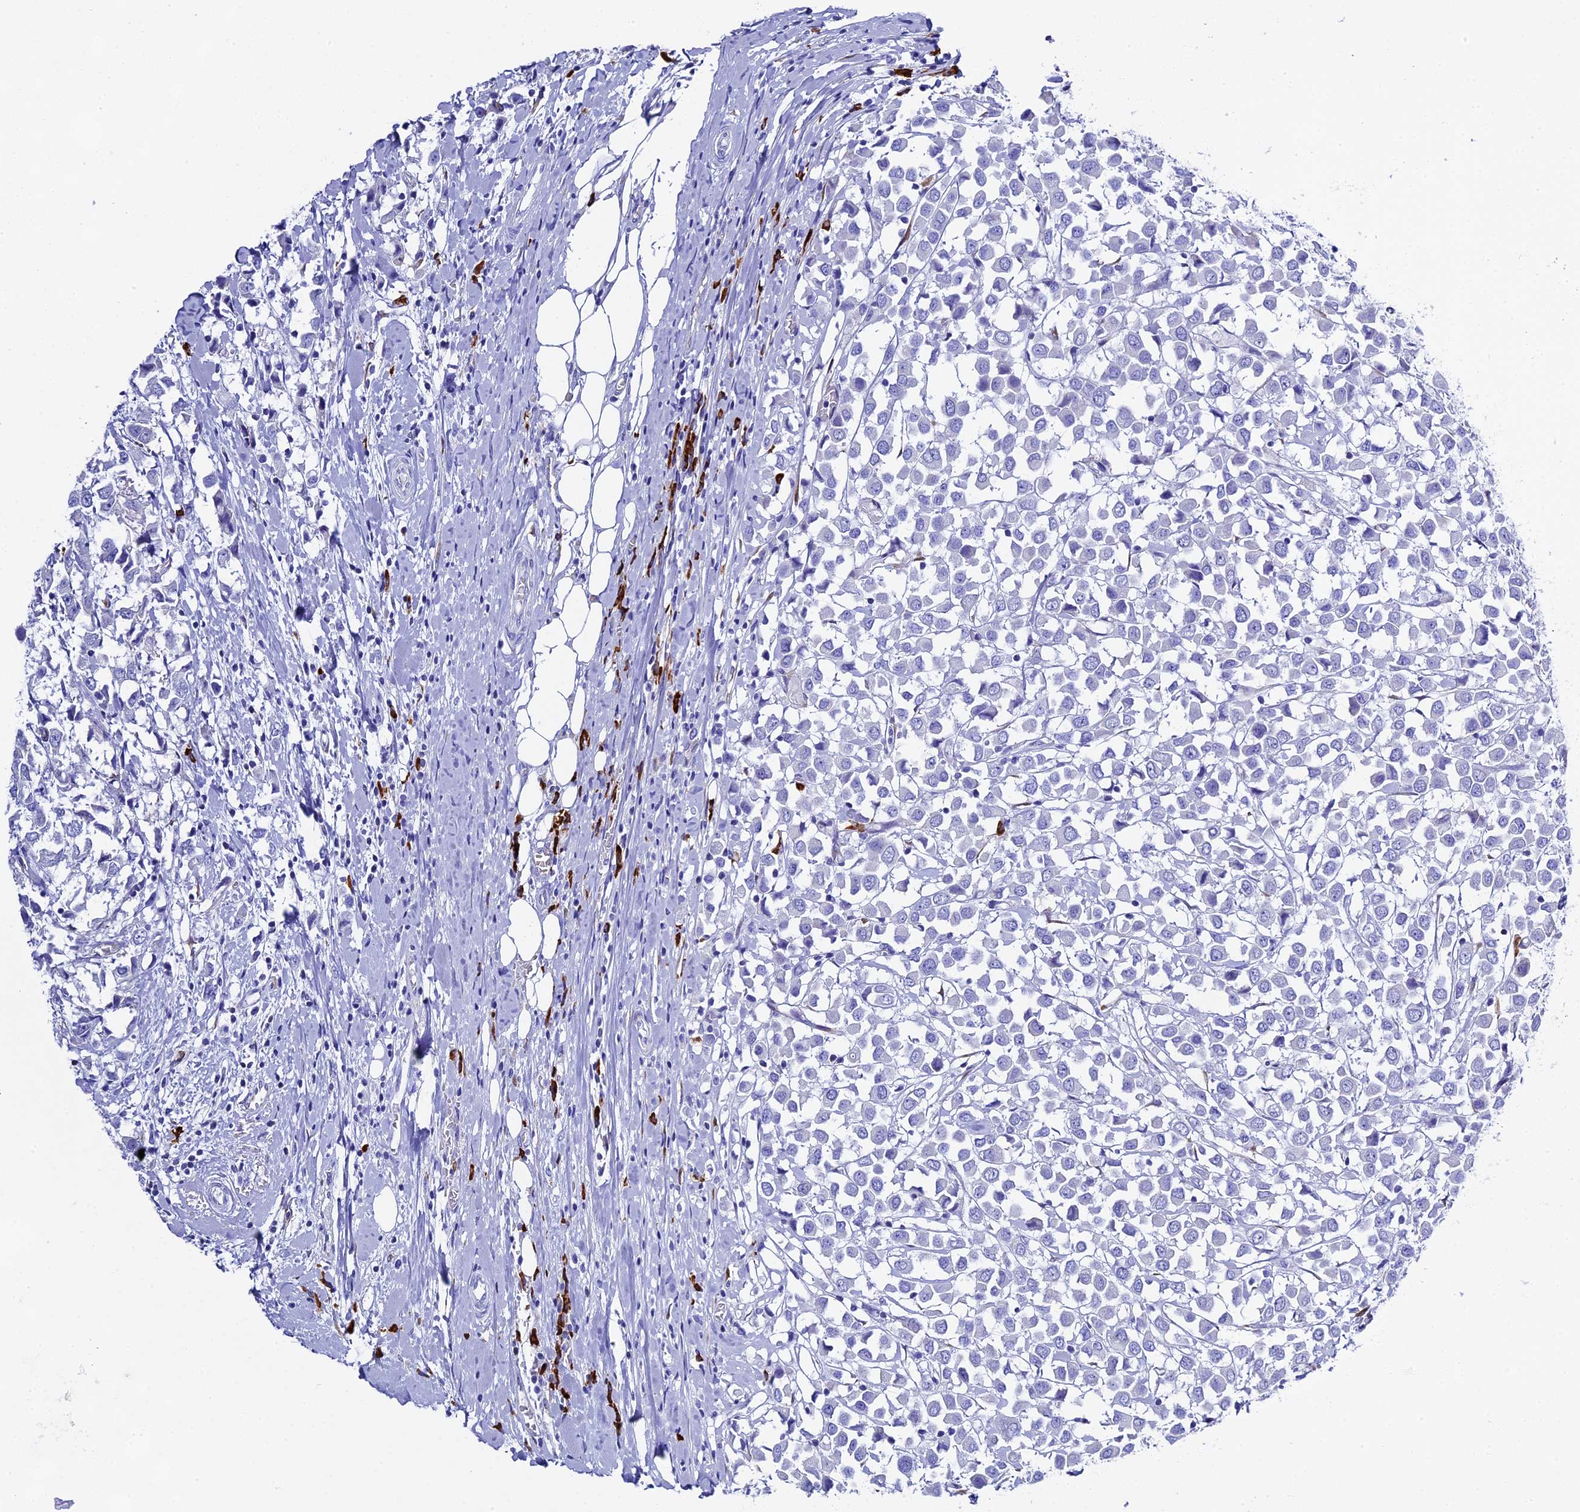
{"staining": {"intensity": "negative", "quantity": "none", "location": "none"}, "tissue": "breast cancer", "cell_type": "Tumor cells", "image_type": "cancer", "snomed": [{"axis": "morphology", "description": "Duct carcinoma"}, {"axis": "topography", "description": "Breast"}], "caption": "This micrograph is of breast cancer (intraductal carcinoma) stained with immunohistochemistry to label a protein in brown with the nuclei are counter-stained blue. There is no expression in tumor cells.", "gene": "FKBP11", "patient": {"sex": "female", "age": 61}}